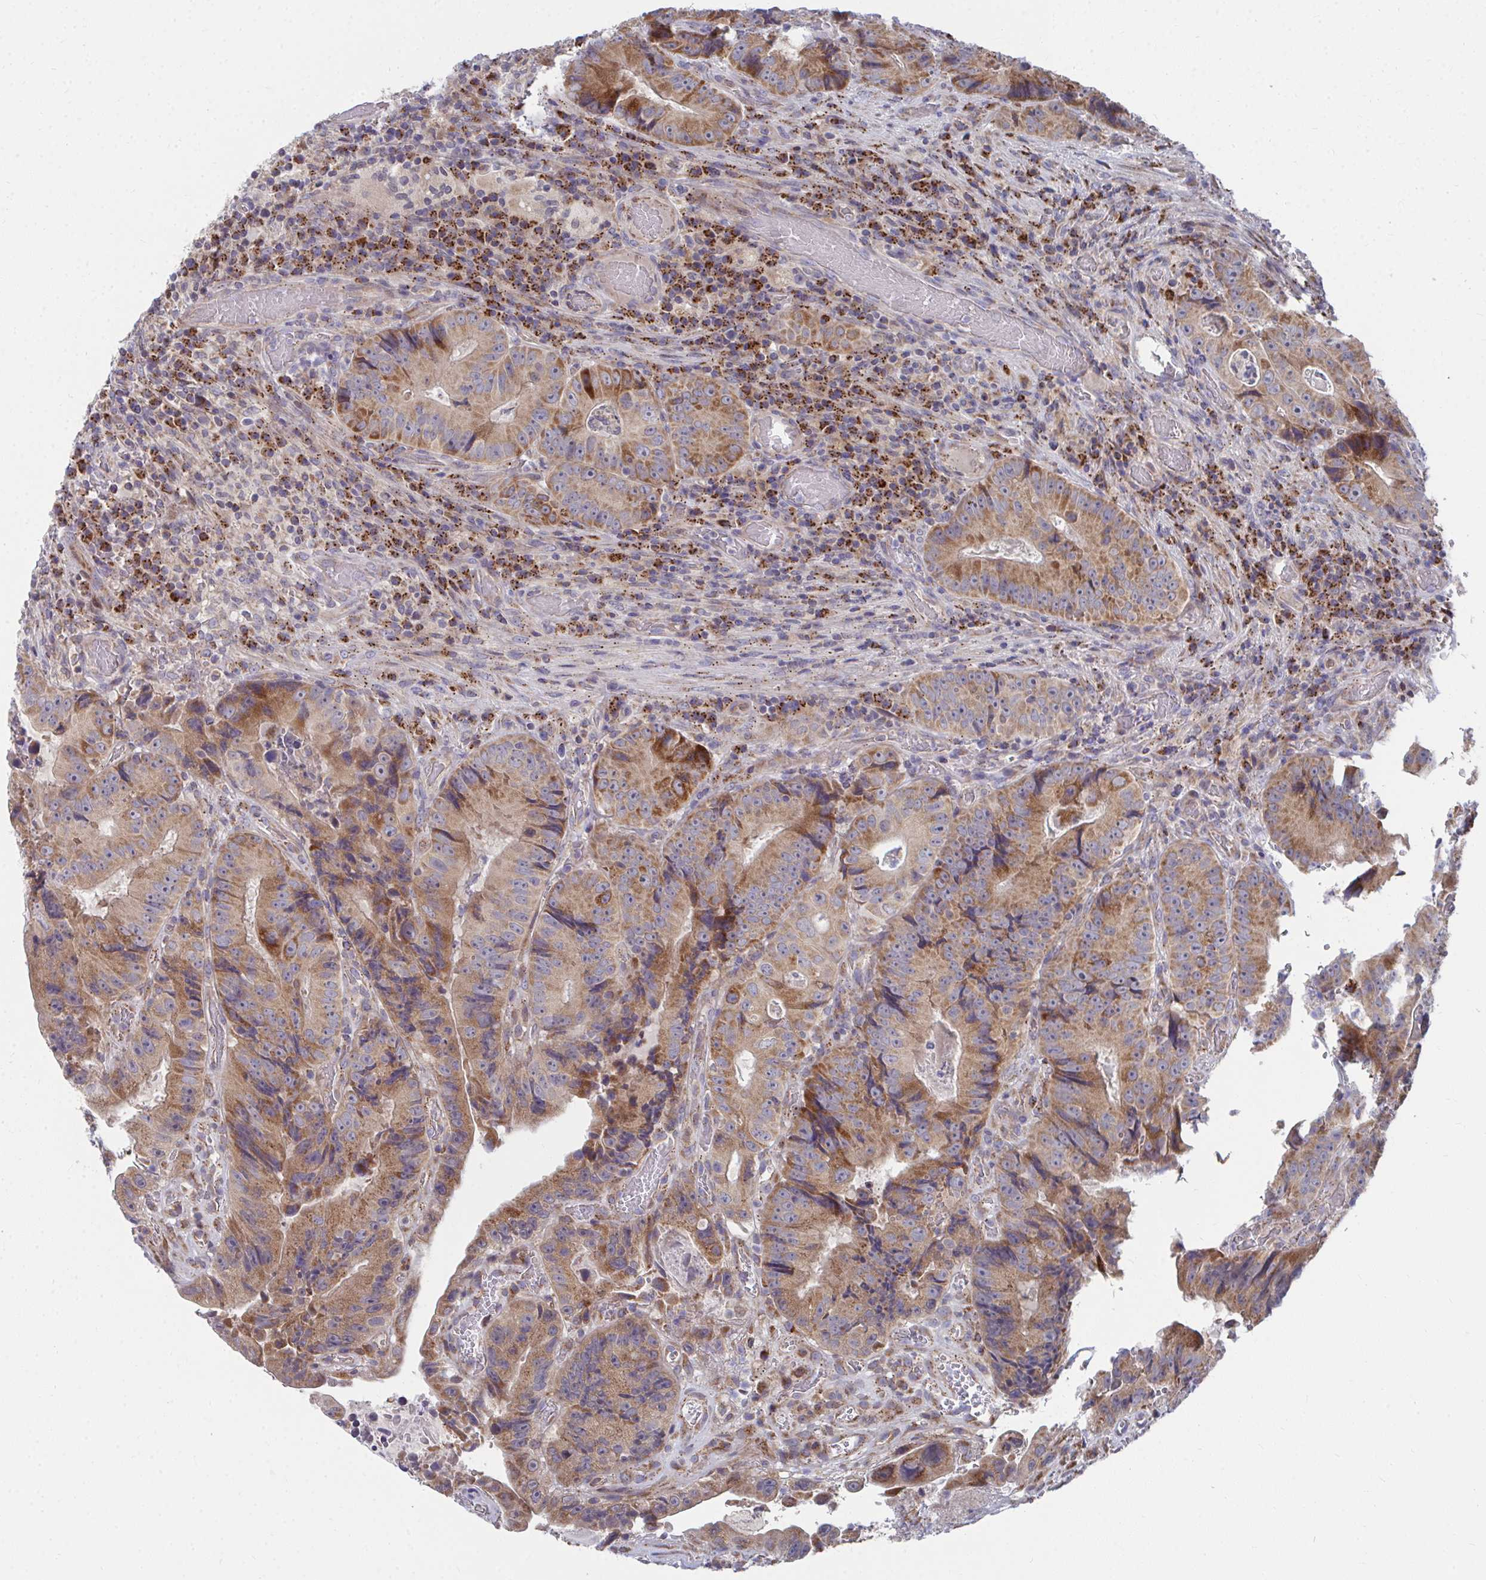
{"staining": {"intensity": "moderate", "quantity": ">75%", "location": "cytoplasmic/membranous"}, "tissue": "colorectal cancer", "cell_type": "Tumor cells", "image_type": "cancer", "snomed": [{"axis": "morphology", "description": "Adenocarcinoma, NOS"}, {"axis": "topography", "description": "Colon"}], "caption": "Protein staining exhibits moderate cytoplasmic/membranous positivity in about >75% of tumor cells in colorectal cancer.", "gene": "PEX3", "patient": {"sex": "female", "age": 86}}